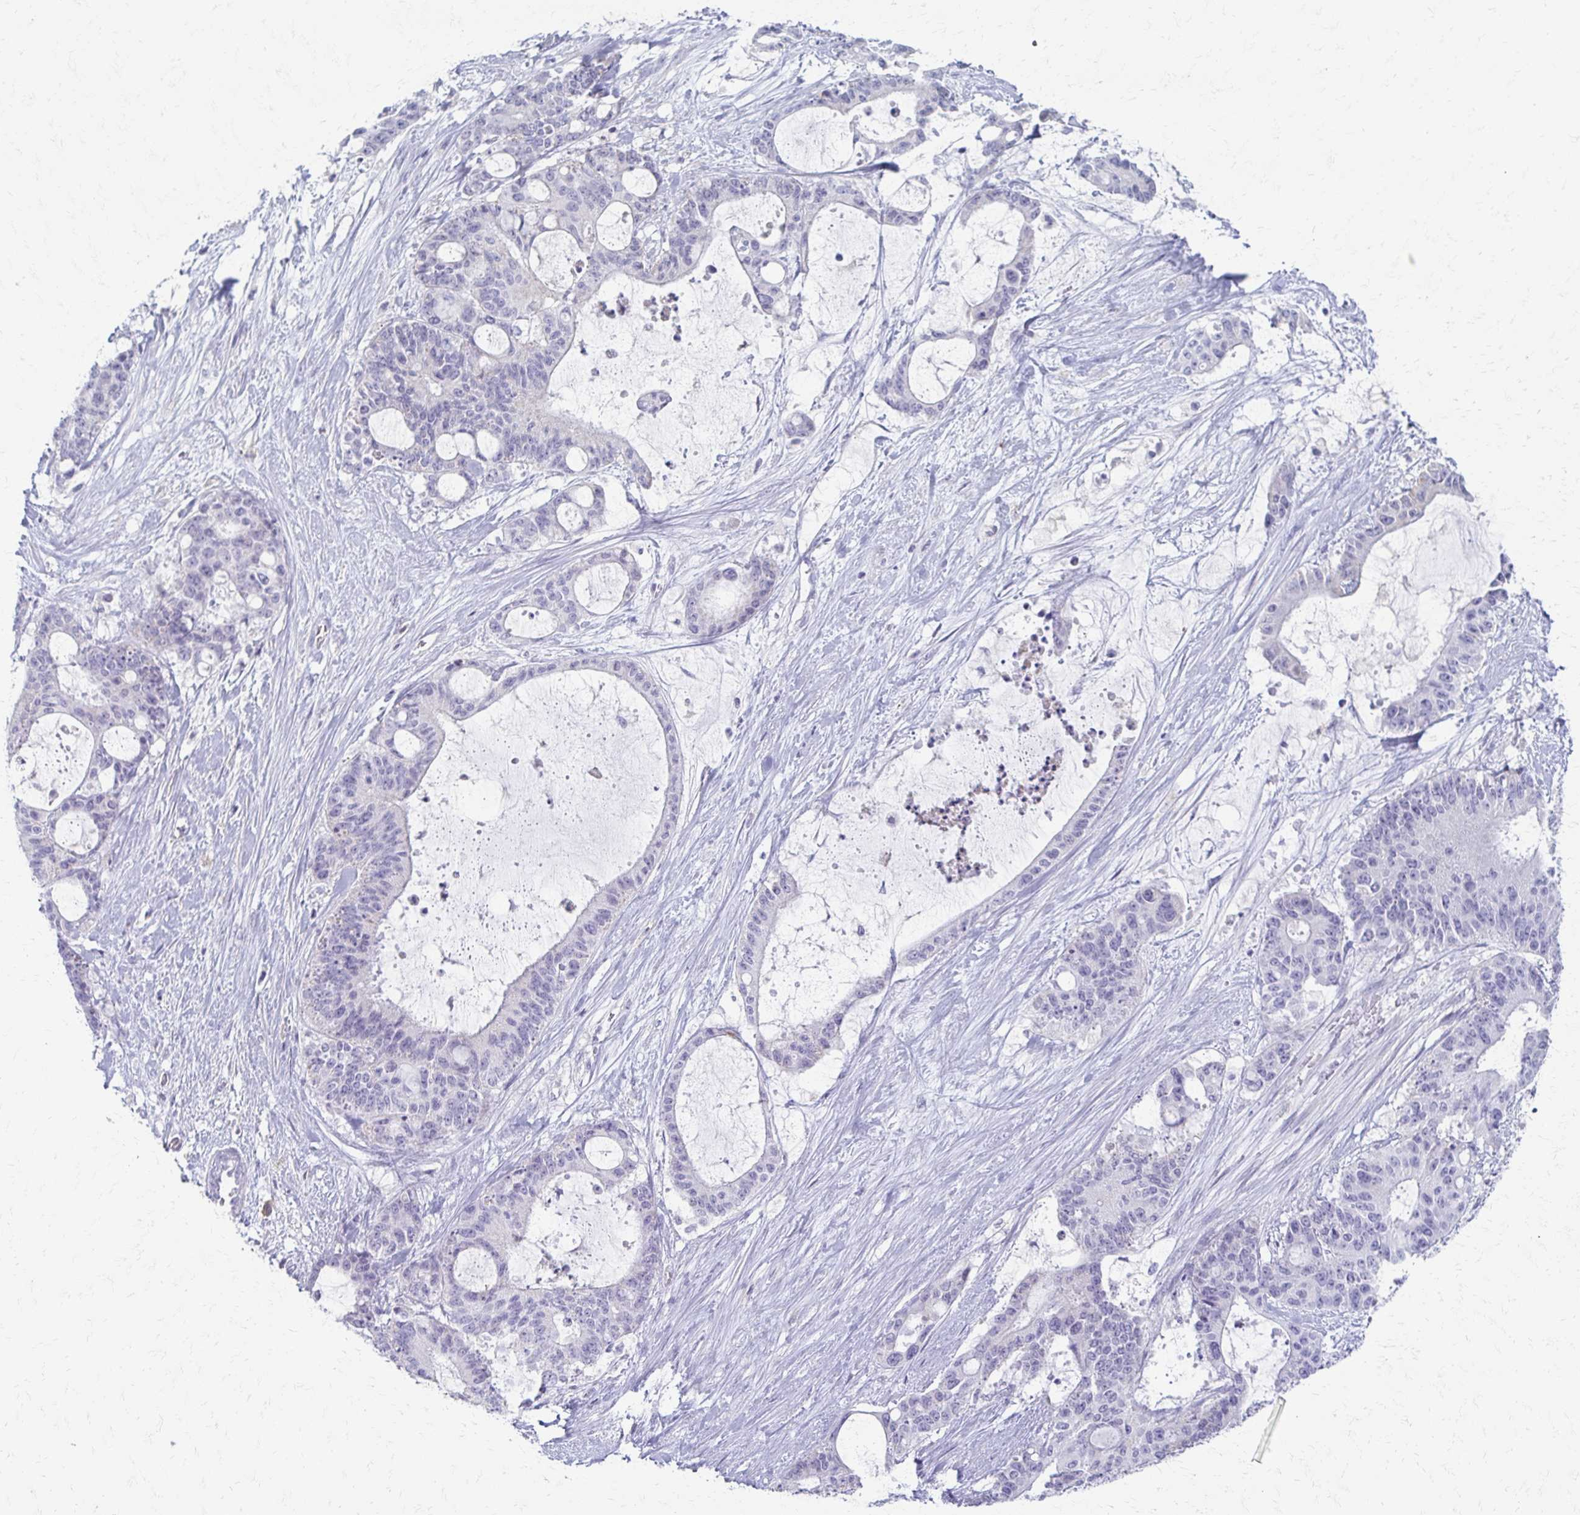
{"staining": {"intensity": "negative", "quantity": "none", "location": "none"}, "tissue": "liver cancer", "cell_type": "Tumor cells", "image_type": "cancer", "snomed": [{"axis": "morphology", "description": "Normal tissue, NOS"}, {"axis": "morphology", "description": "Cholangiocarcinoma"}, {"axis": "topography", "description": "Liver"}, {"axis": "topography", "description": "Peripheral nerve tissue"}], "caption": "Liver cancer (cholangiocarcinoma) stained for a protein using immunohistochemistry (IHC) demonstrates no expression tumor cells.", "gene": "FCGR2B", "patient": {"sex": "female", "age": 73}}